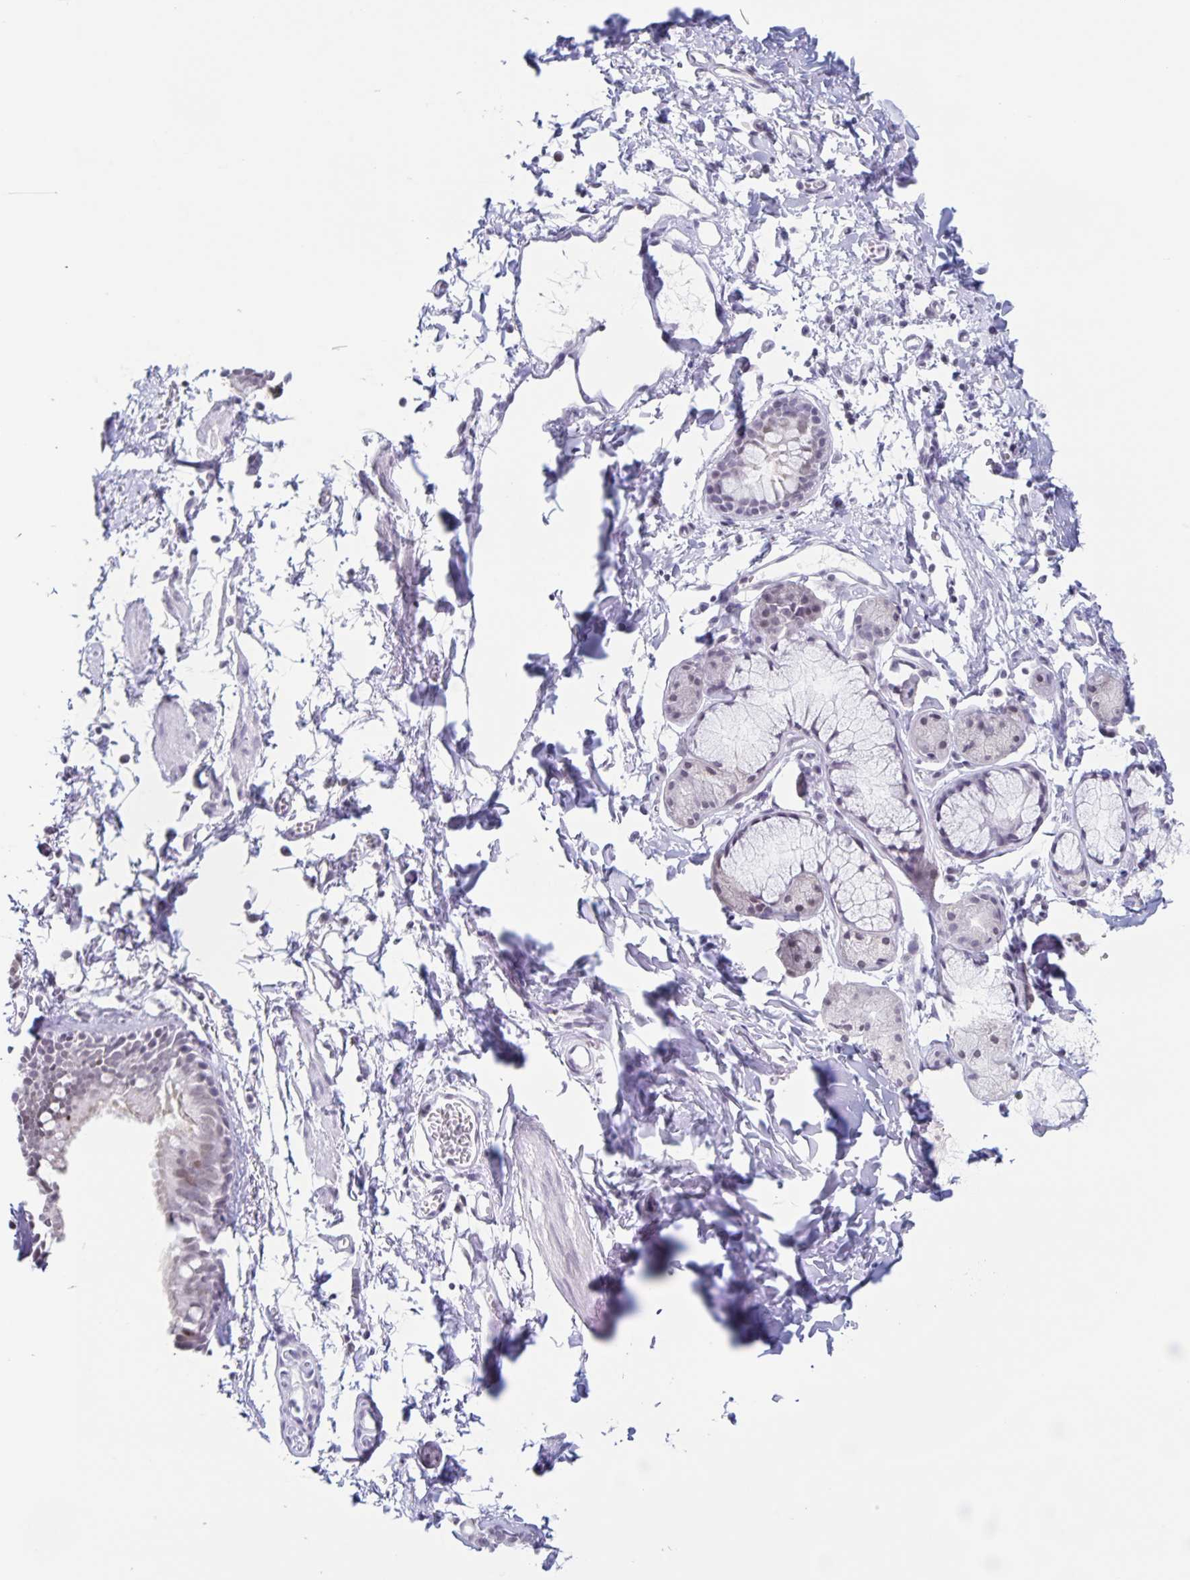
{"staining": {"intensity": "weak", "quantity": "<25%", "location": "nuclear"}, "tissue": "bronchus", "cell_type": "Respiratory epithelial cells", "image_type": "normal", "snomed": [{"axis": "morphology", "description": "Normal tissue, NOS"}, {"axis": "topography", "description": "Cartilage tissue"}, {"axis": "topography", "description": "Bronchus"}], "caption": "A high-resolution histopathology image shows immunohistochemistry (IHC) staining of normal bronchus, which reveals no significant staining in respiratory epithelial cells. Nuclei are stained in blue.", "gene": "LCE6A", "patient": {"sex": "female", "age": 59}}